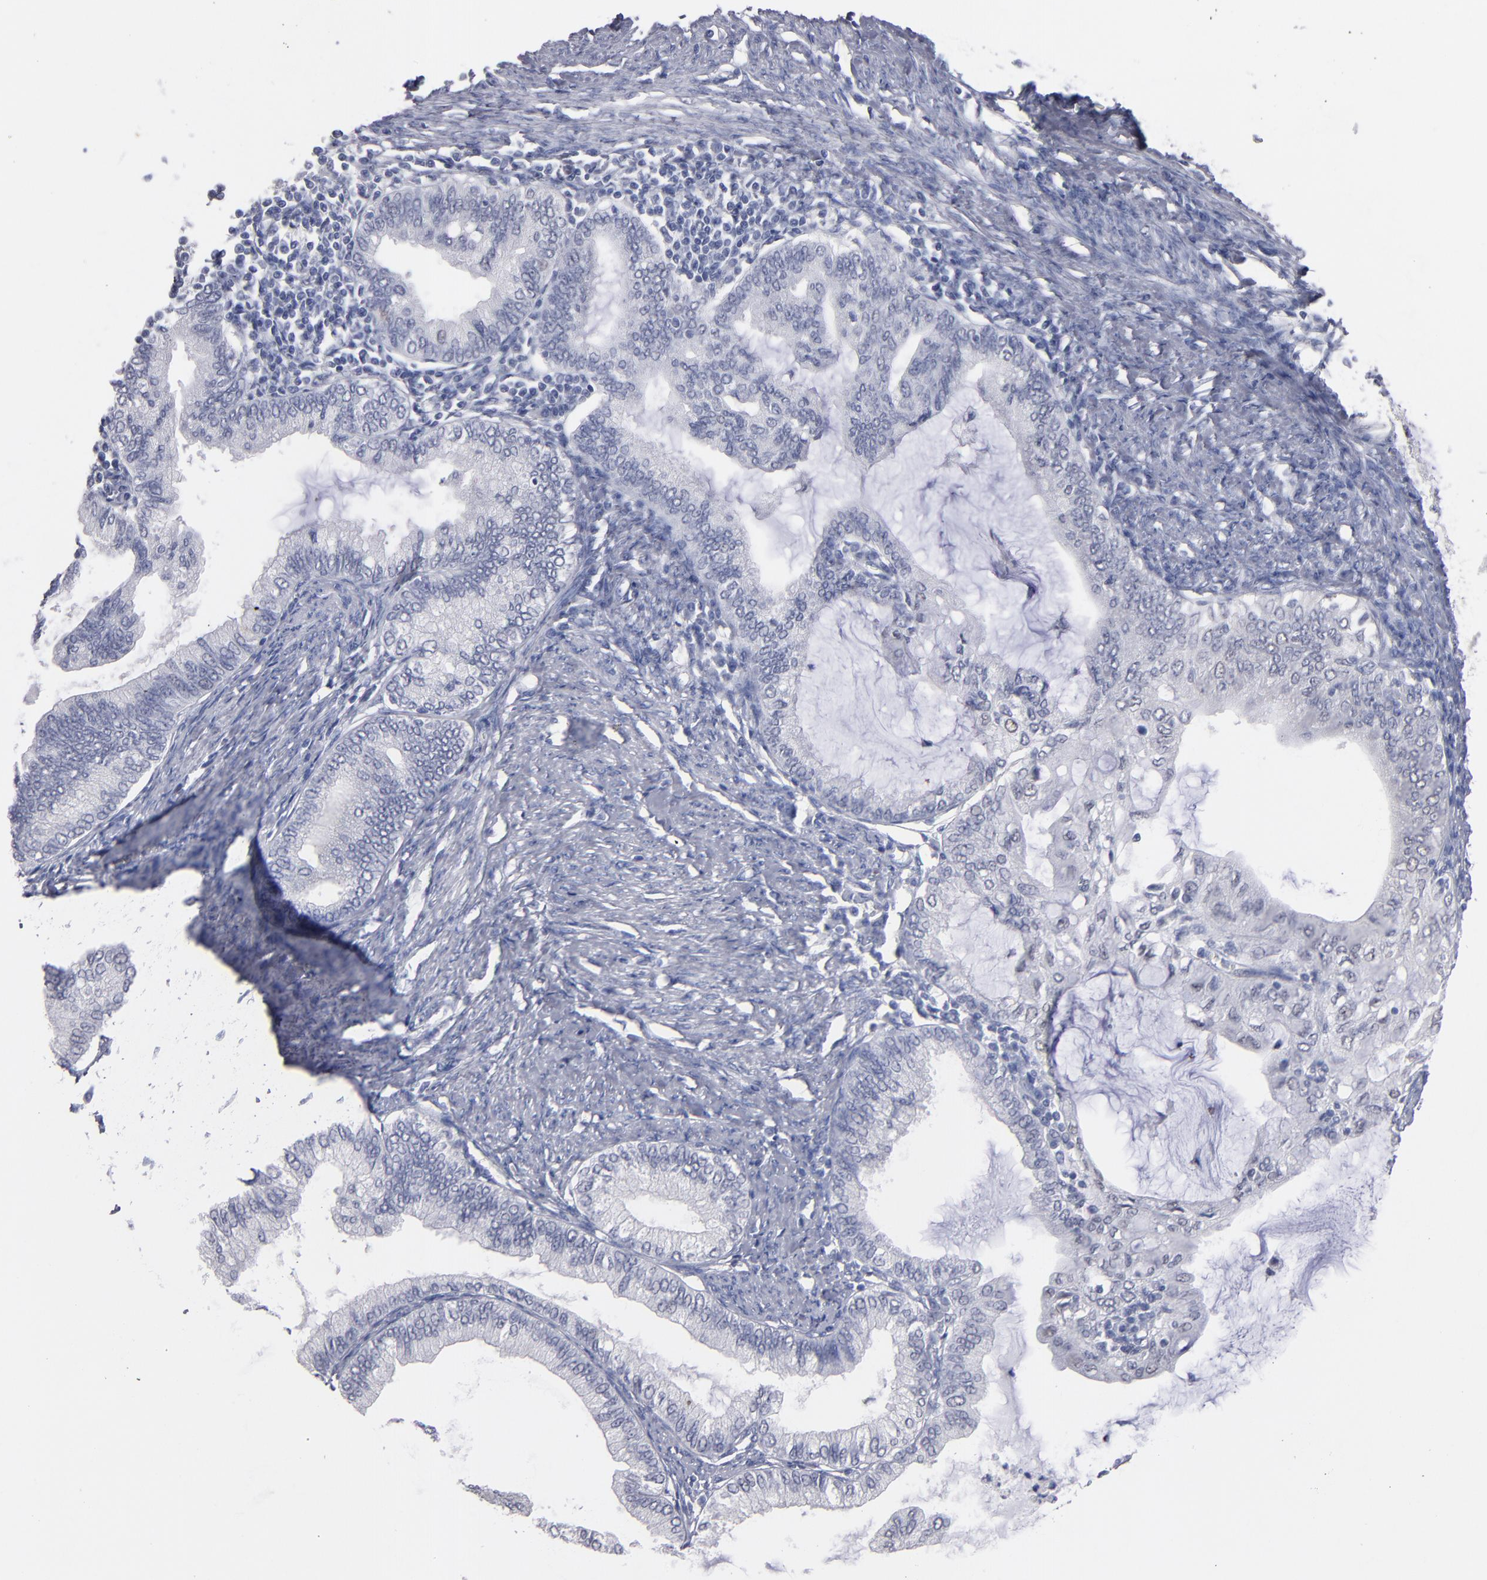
{"staining": {"intensity": "negative", "quantity": "none", "location": "none"}, "tissue": "endometrial cancer", "cell_type": "Tumor cells", "image_type": "cancer", "snomed": [{"axis": "morphology", "description": "Adenocarcinoma, NOS"}, {"axis": "topography", "description": "Endometrium"}], "caption": "DAB (3,3'-diaminobenzidine) immunohistochemical staining of human endometrial cancer (adenocarcinoma) demonstrates no significant positivity in tumor cells.", "gene": "MN1", "patient": {"sex": "female", "age": 86}}